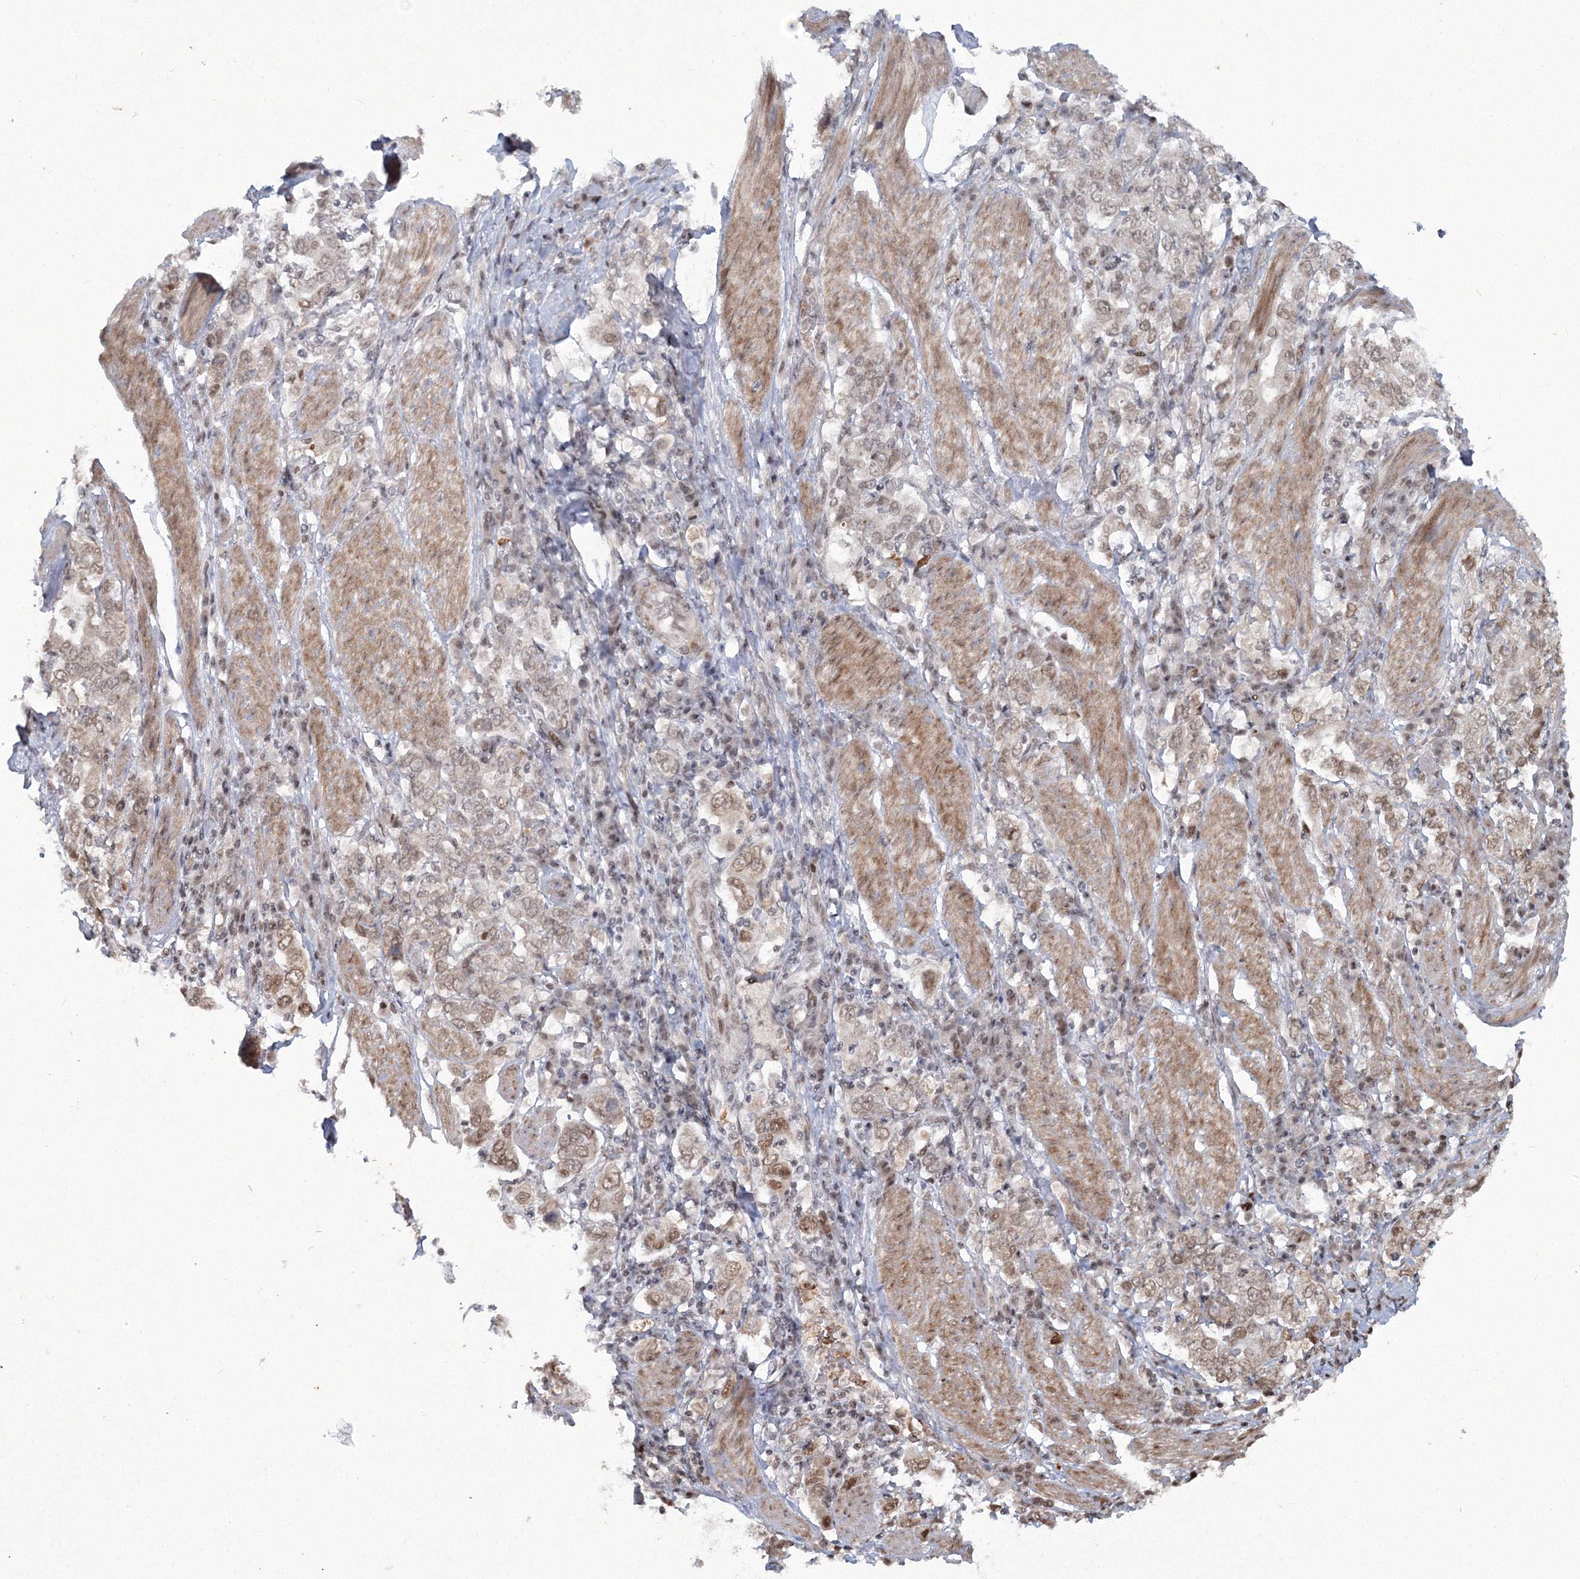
{"staining": {"intensity": "moderate", "quantity": ">75%", "location": "nuclear"}, "tissue": "stomach cancer", "cell_type": "Tumor cells", "image_type": "cancer", "snomed": [{"axis": "morphology", "description": "Adenocarcinoma, NOS"}, {"axis": "topography", "description": "Stomach, upper"}], "caption": "Immunohistochemical staining of adenocarcinoma (stomach) displays medium levels of moderate nuclear expression in about >75% of tumor cells.", "gene": "C3orf33", "patient": {"sex": "male", "age": 62}}